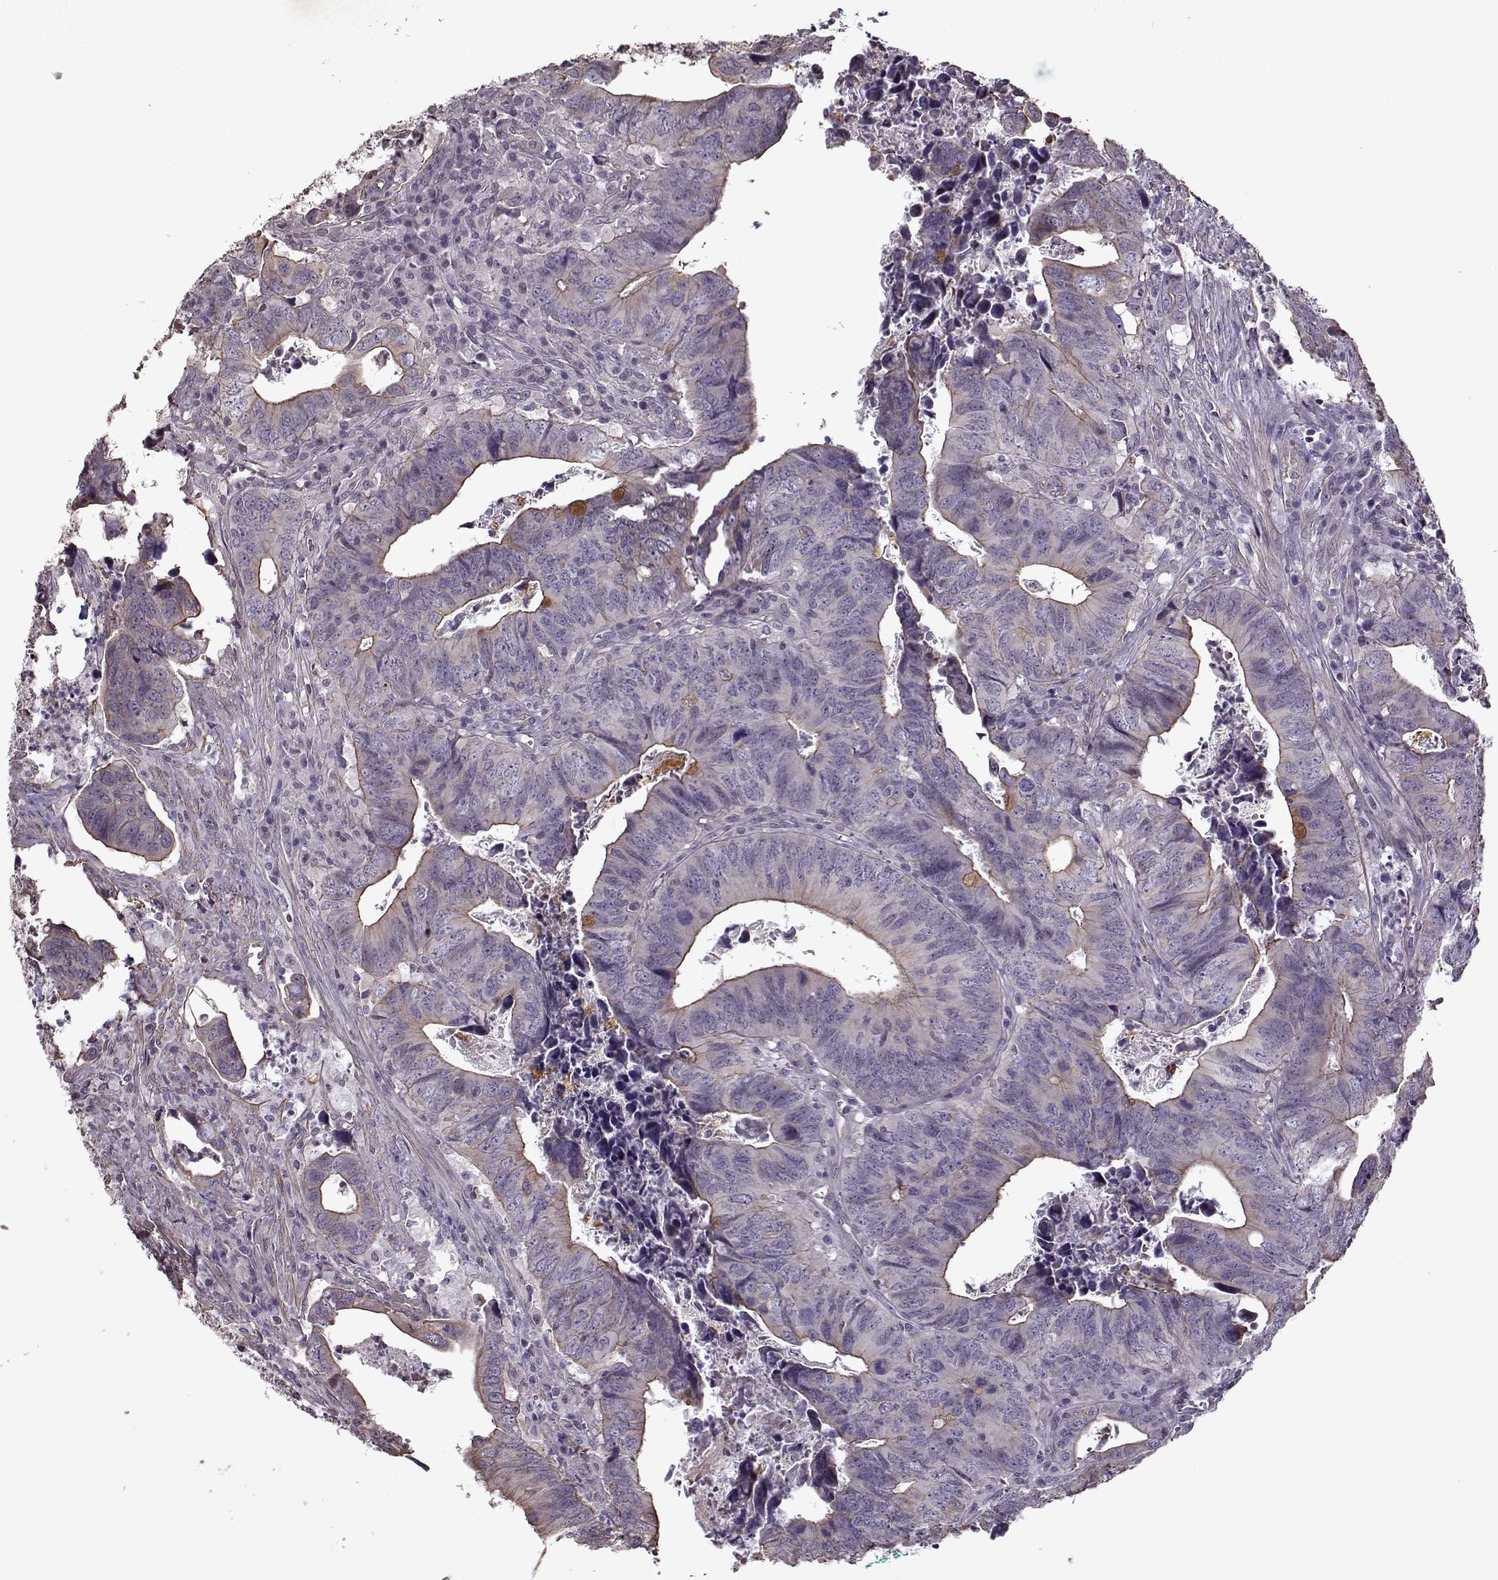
{"staining": {"intensity": "moderate", "quantity": "<25%", "location": "cytoplasmic/membranous"}, "tissue": "colorectal cancer", "cell_type": "Tumor cells", "image_type": "cancer", "snomed": [{"axis": "morphology", "description": "Adenocarcinoma, NOS"}, {"axis": "topography", "description": "Colon"}], "caption": "A brown stain highlights moderate cytoplasmic/membranous expression of a protein in human adenocarcinoma (colorectal) tumor cells.", "gene": "KRT9", "patient": {"sex": "female", "age": 82}}